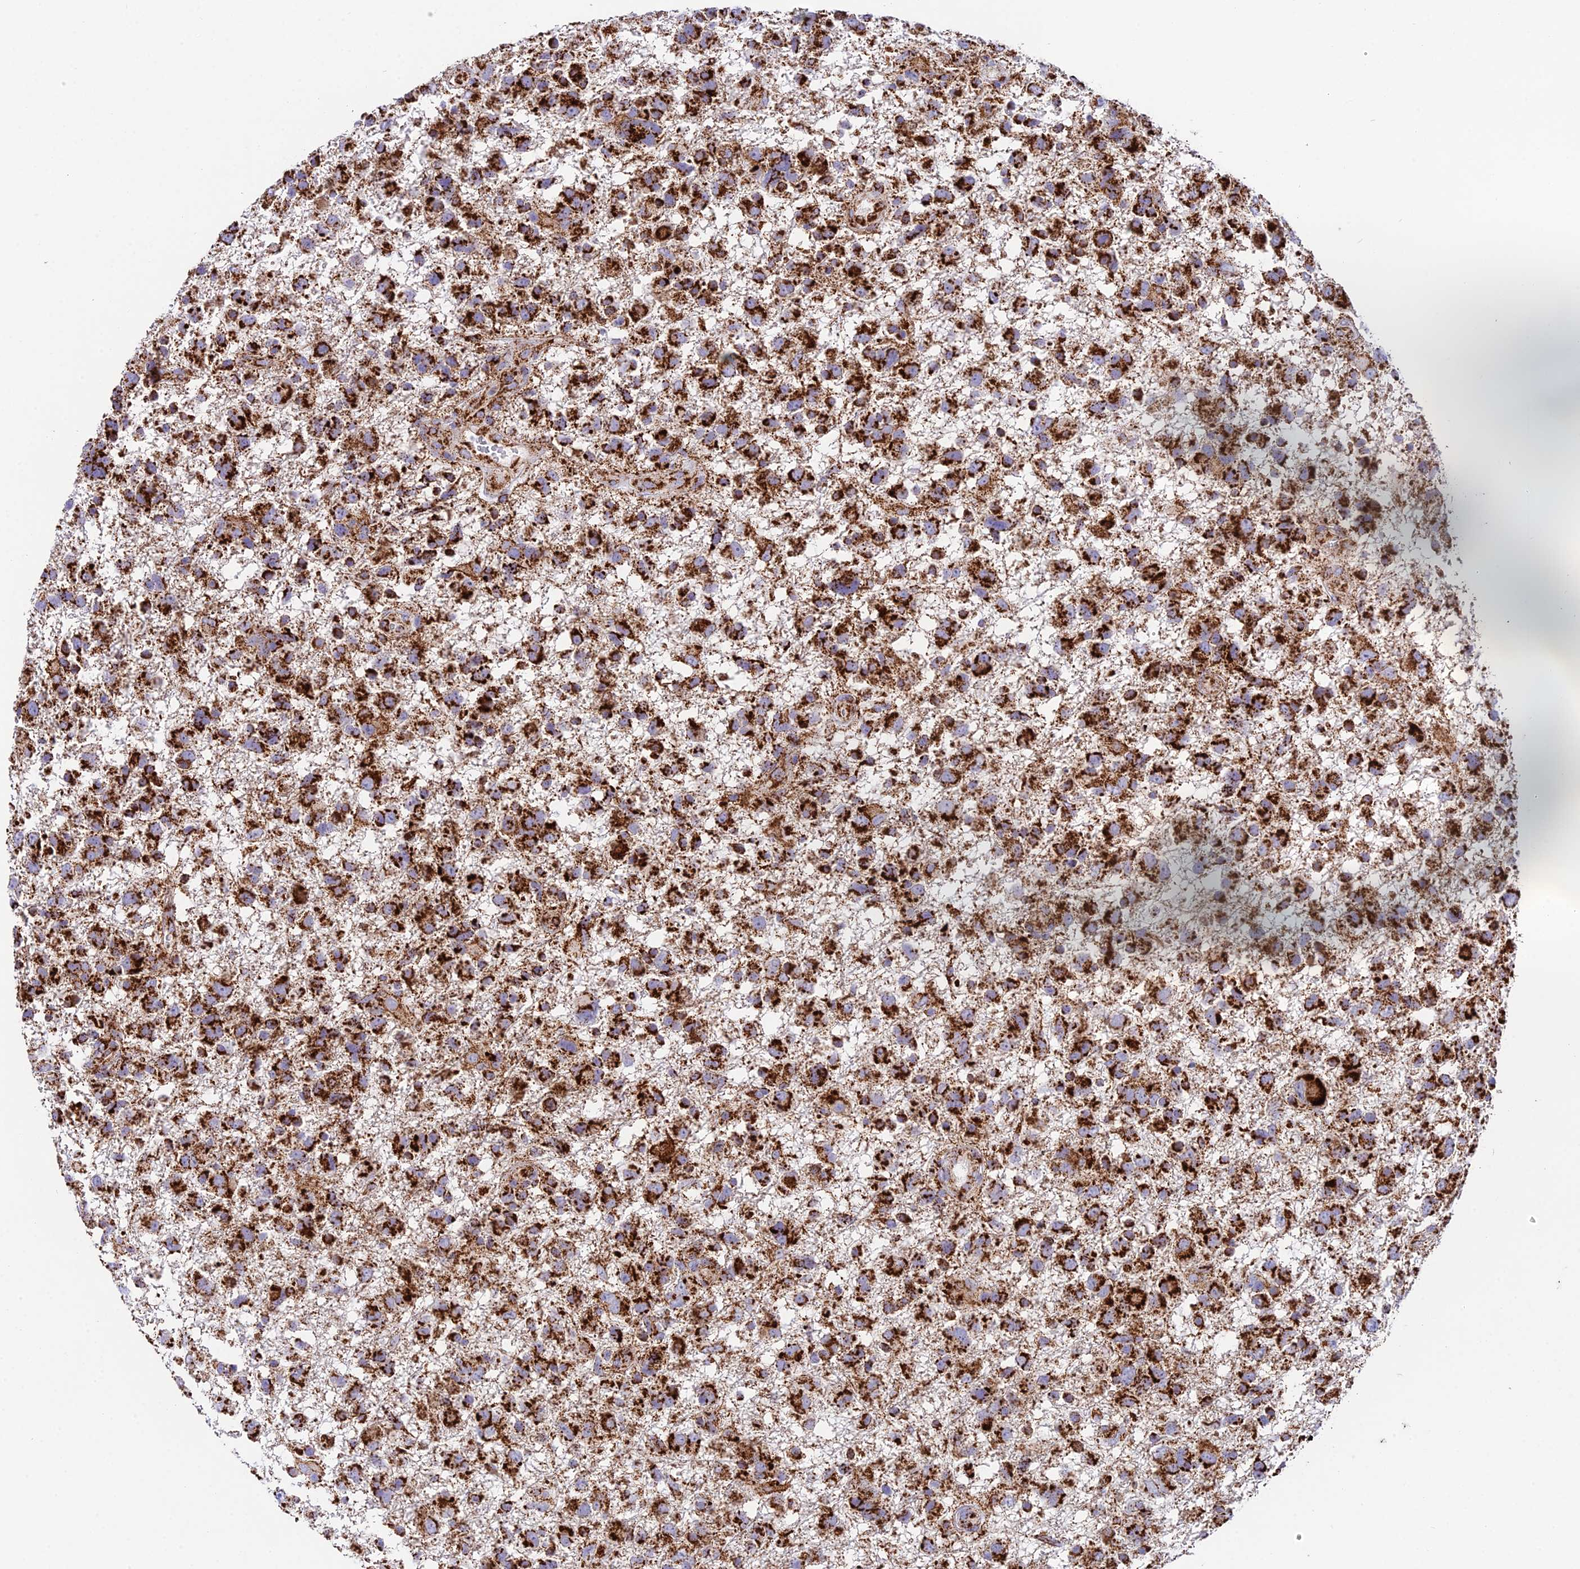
{"staining": {"intensity": "strong", "quantity": ">75%", "location": "cytoplasmic/membranous"}, "tissue": "glioma", "cell_type": "Tumor cells", "image_type": "cancer", "snomed": [{"axis": "morphology", "description": "Glioma, malignant, High grade"}, {"axis": "topography", "description": "Brain"}], "caption": "This image displays glioma stained with immunohistochemistry (IHC) to label a protein in brown. The cytoplasmic/membranous of tumor cells show strong positivity for the protein. Nuclei are counter-stained blue.", "gene": "CHCHD3", "patient": {"sex": "male", "age": 61}}